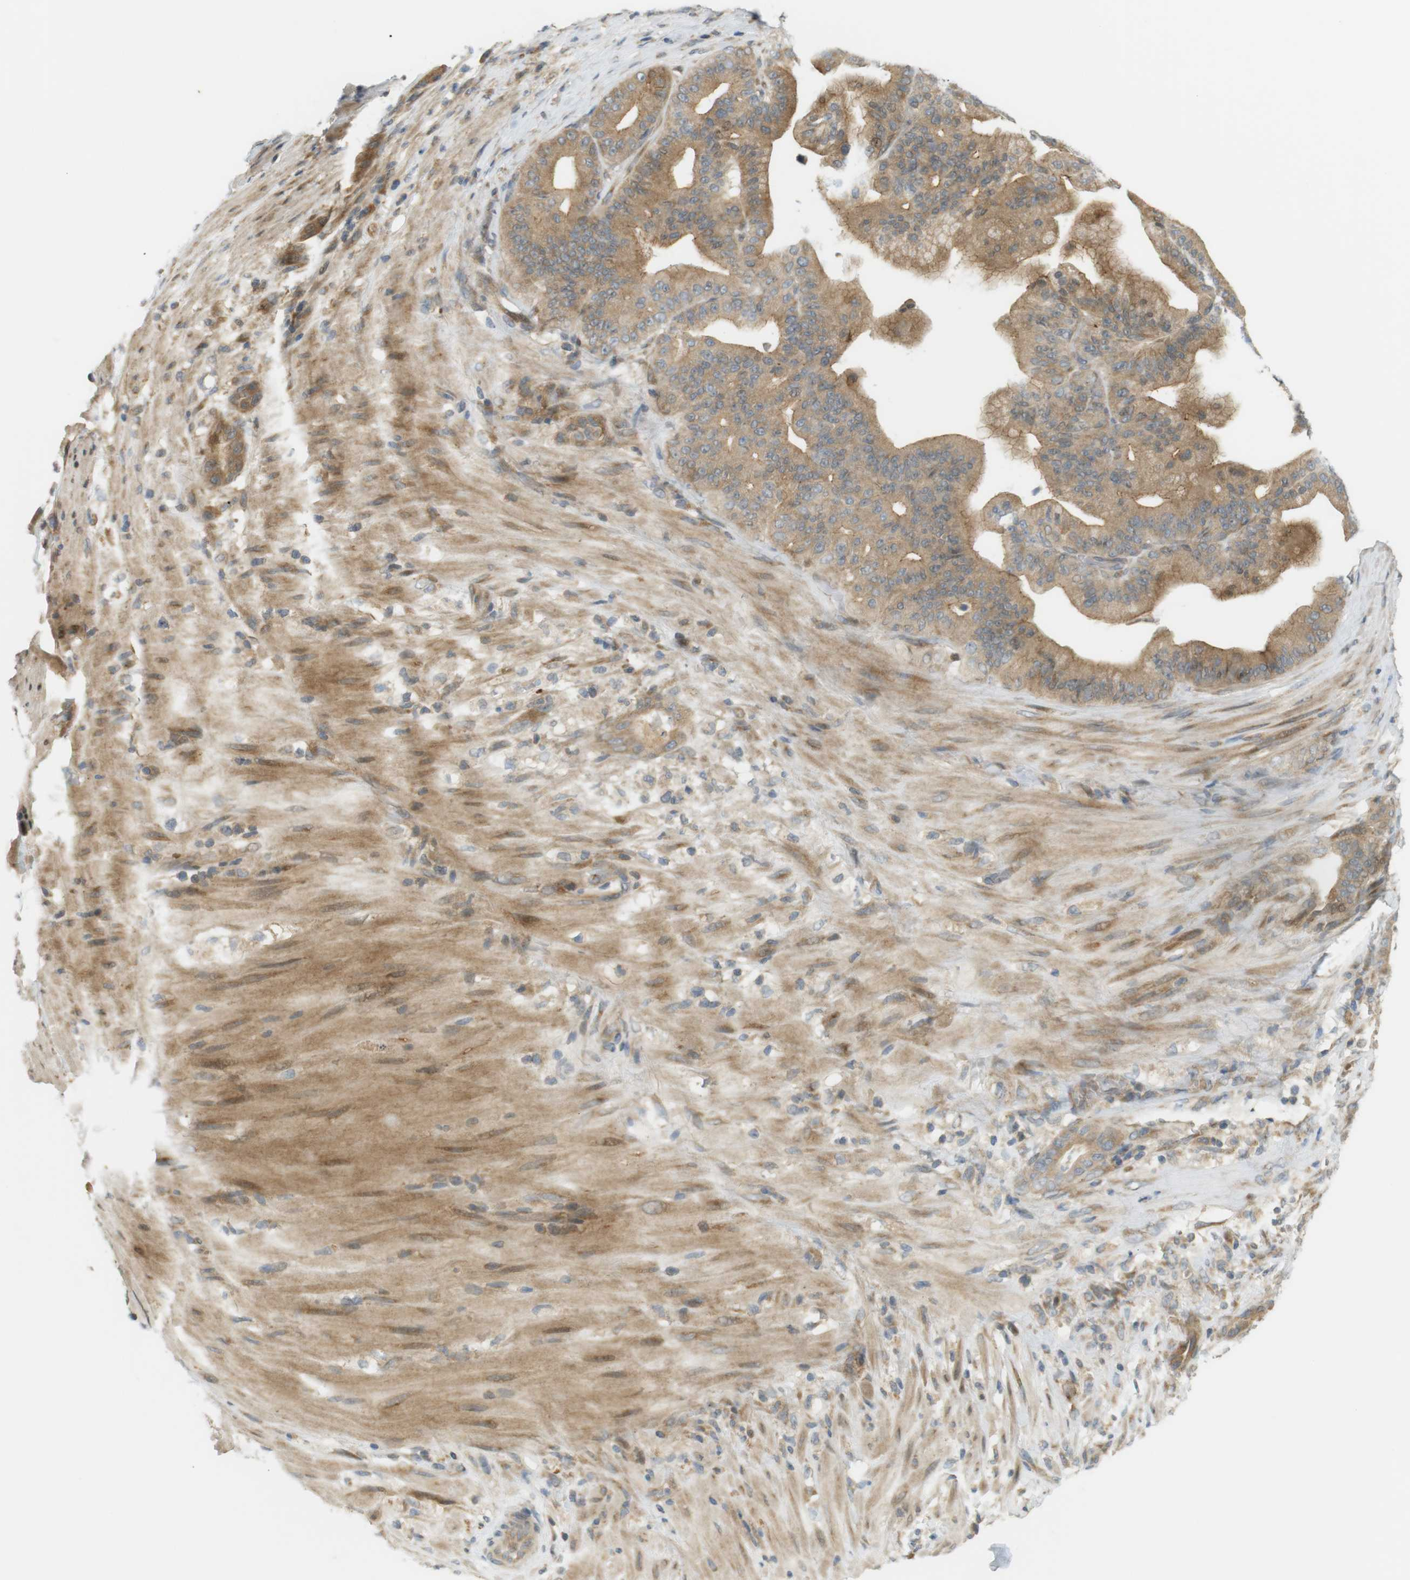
{"staining": {"intensity": "moderate", "quantity": ">75%", "location": "cytoplasmic/membranous"}, "tissue": "pancreatic cancer", "cell_type": "Tumor cells", "image_type": "cancer", "snomed": [{"axis": "morphology", "description": "Adenocarcinoma, NOS"}, {"axis": "topography", "description": "Pancreas"}], "caption": "Adenocarcinoma (pancreatic) stained with IHC reveals moderate cytoplasmic/membranous staining in approximately >75% of tumor cells. Using DAB (3,3'-diaminobenzidine) (brown) and hematoxylin (blue) stains, captured at high magnification using brightfield microscopy.", "gene": "CLRN3", "patient": {"sex": "male", "age": 63}}